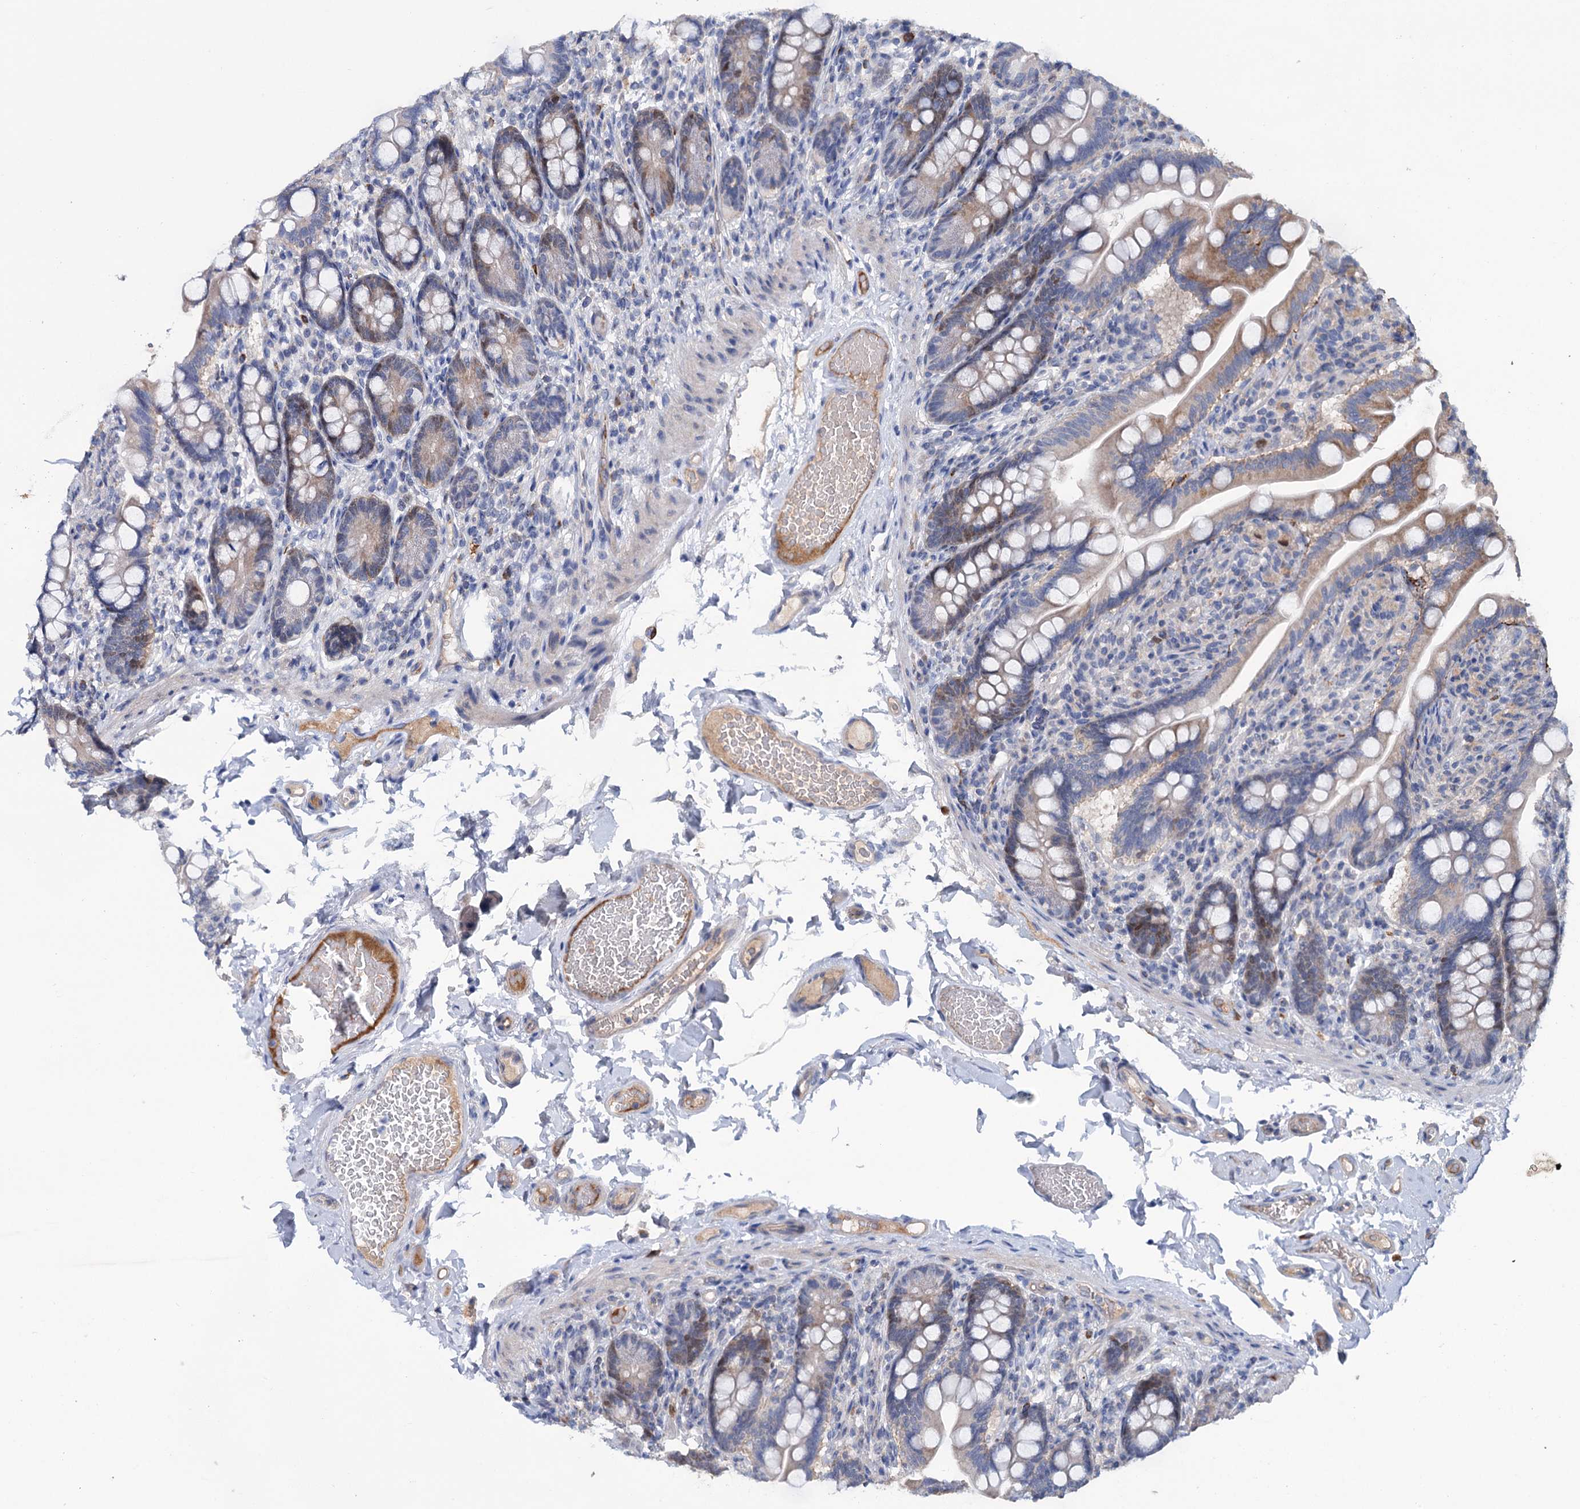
{"staining": {"intensity": "moderate", "quantity": "25%-75%", "location": "cytoplasmic/membranous,nuclear"}, "tissue": "small intestine", "cell_type": "Glandular cells", "image_type": "normal", "snomed": [{"axis": "morphology", "description": "Normal tissue, NOS"}, {"axis": "topography", "description": "Small intestine"}], "caption": "Normal small intestine was stained to show a protein in brown. There is medium levels of moderate cytoplasmic/membranous,nuclear staining in about 25%-75% of glandular cells. The staining is performed using DAB brown chromogen to label protein expression. The nuclei are counter-stained blue using hematoxylin.", "gene": "FAM111B", "patient": {"sex": "female", "age": 64}}